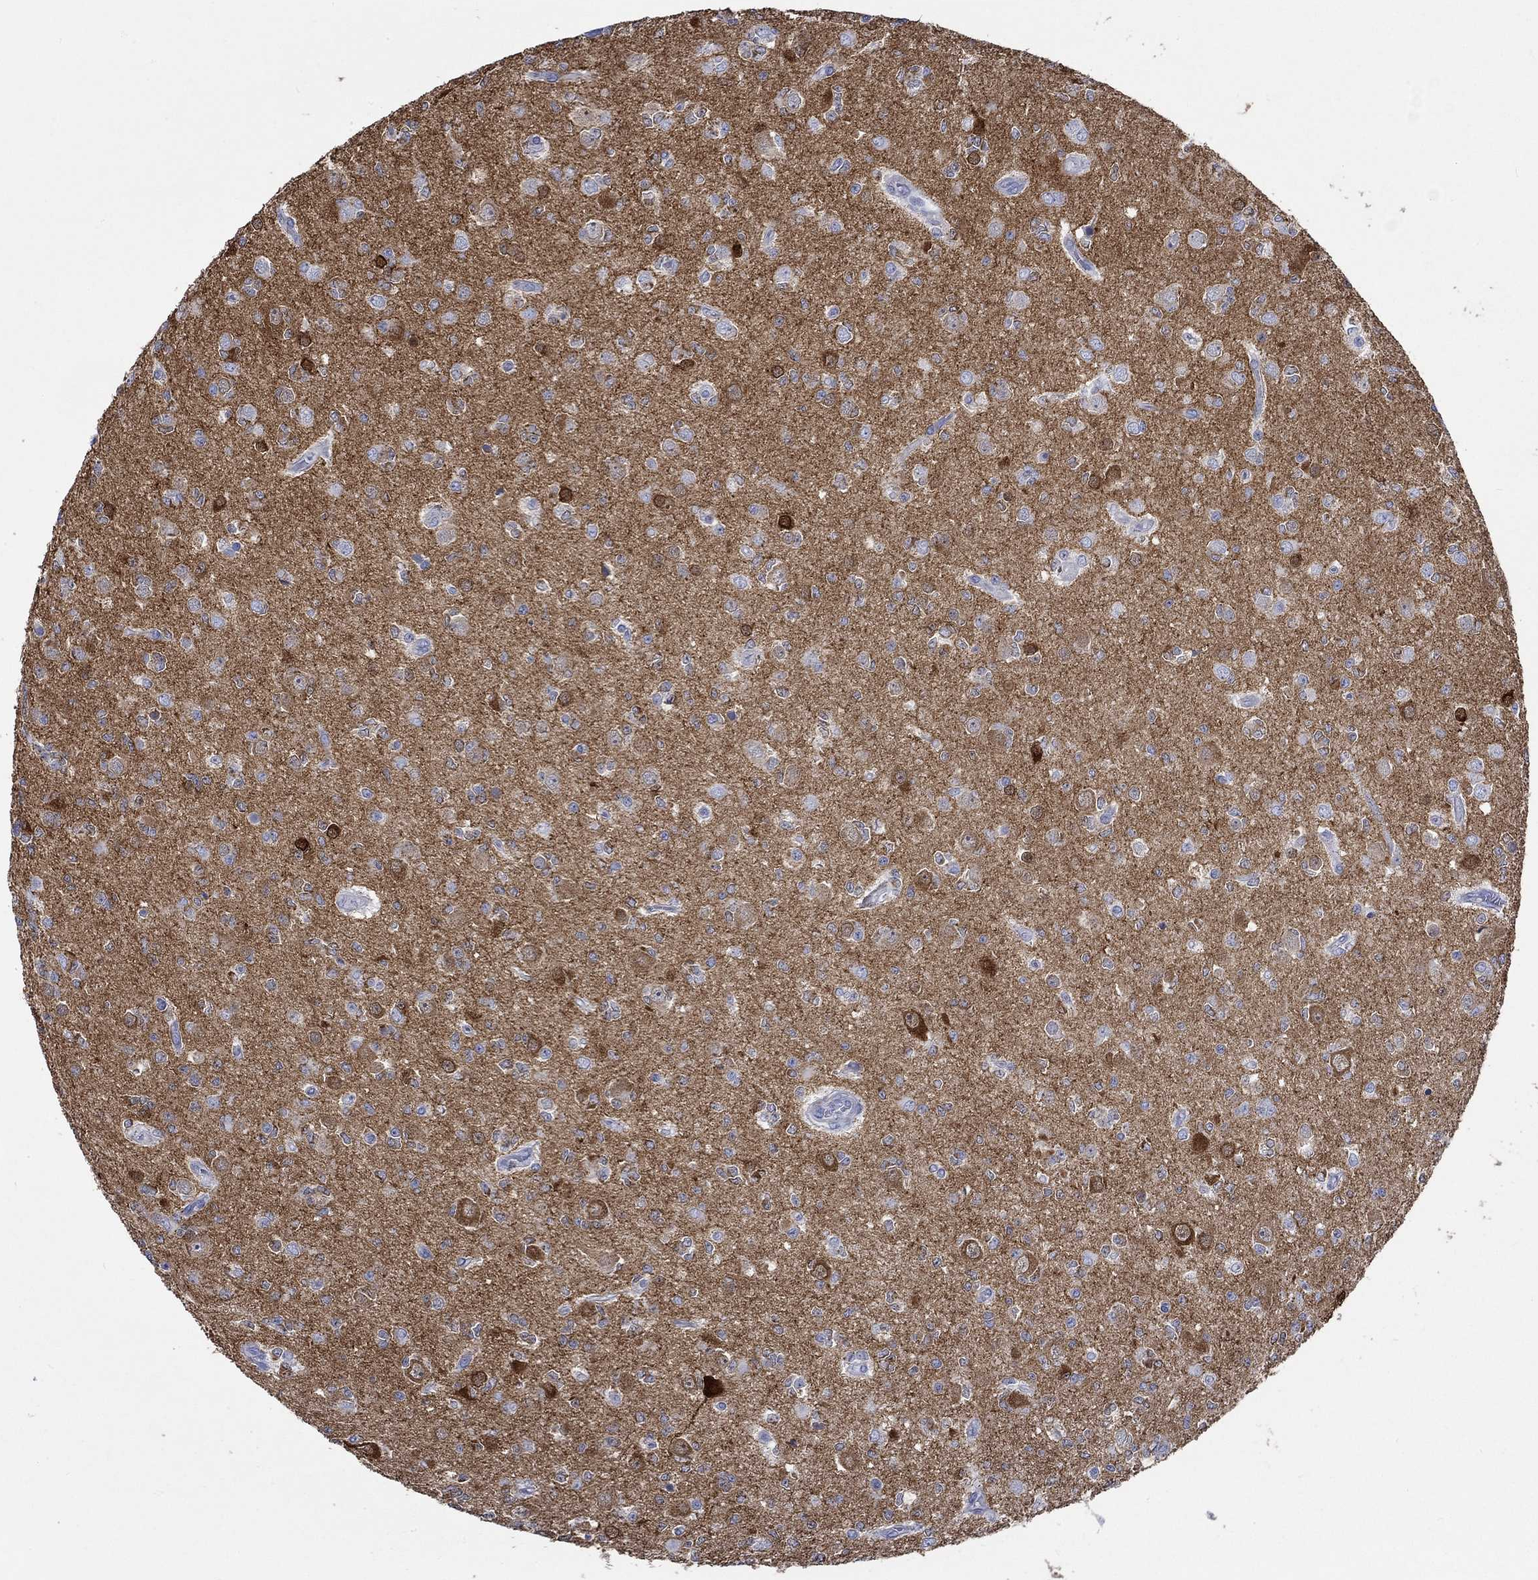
{"staining": {"intensity": "moderate", "quantity": "<25%", "location": "cytoplasmic/membranous"}, "tissue": "glioma", "cell_type": "Tumor cells", "image_type": "cancer", "snomed": [{"axis": "morphology", "description": "Glioma, malignant, Low grade"}, {"axis": "topography", "description": "Brain"}], "caption": "Moderate cytoplasmic/membranous expression for a protein is seen in about <25% of tumor cells of malignant glioma (low-grade) using immunohistochemistry.", "gene": "CPLX2", "patient": {"sex": "female", "age": 45}}